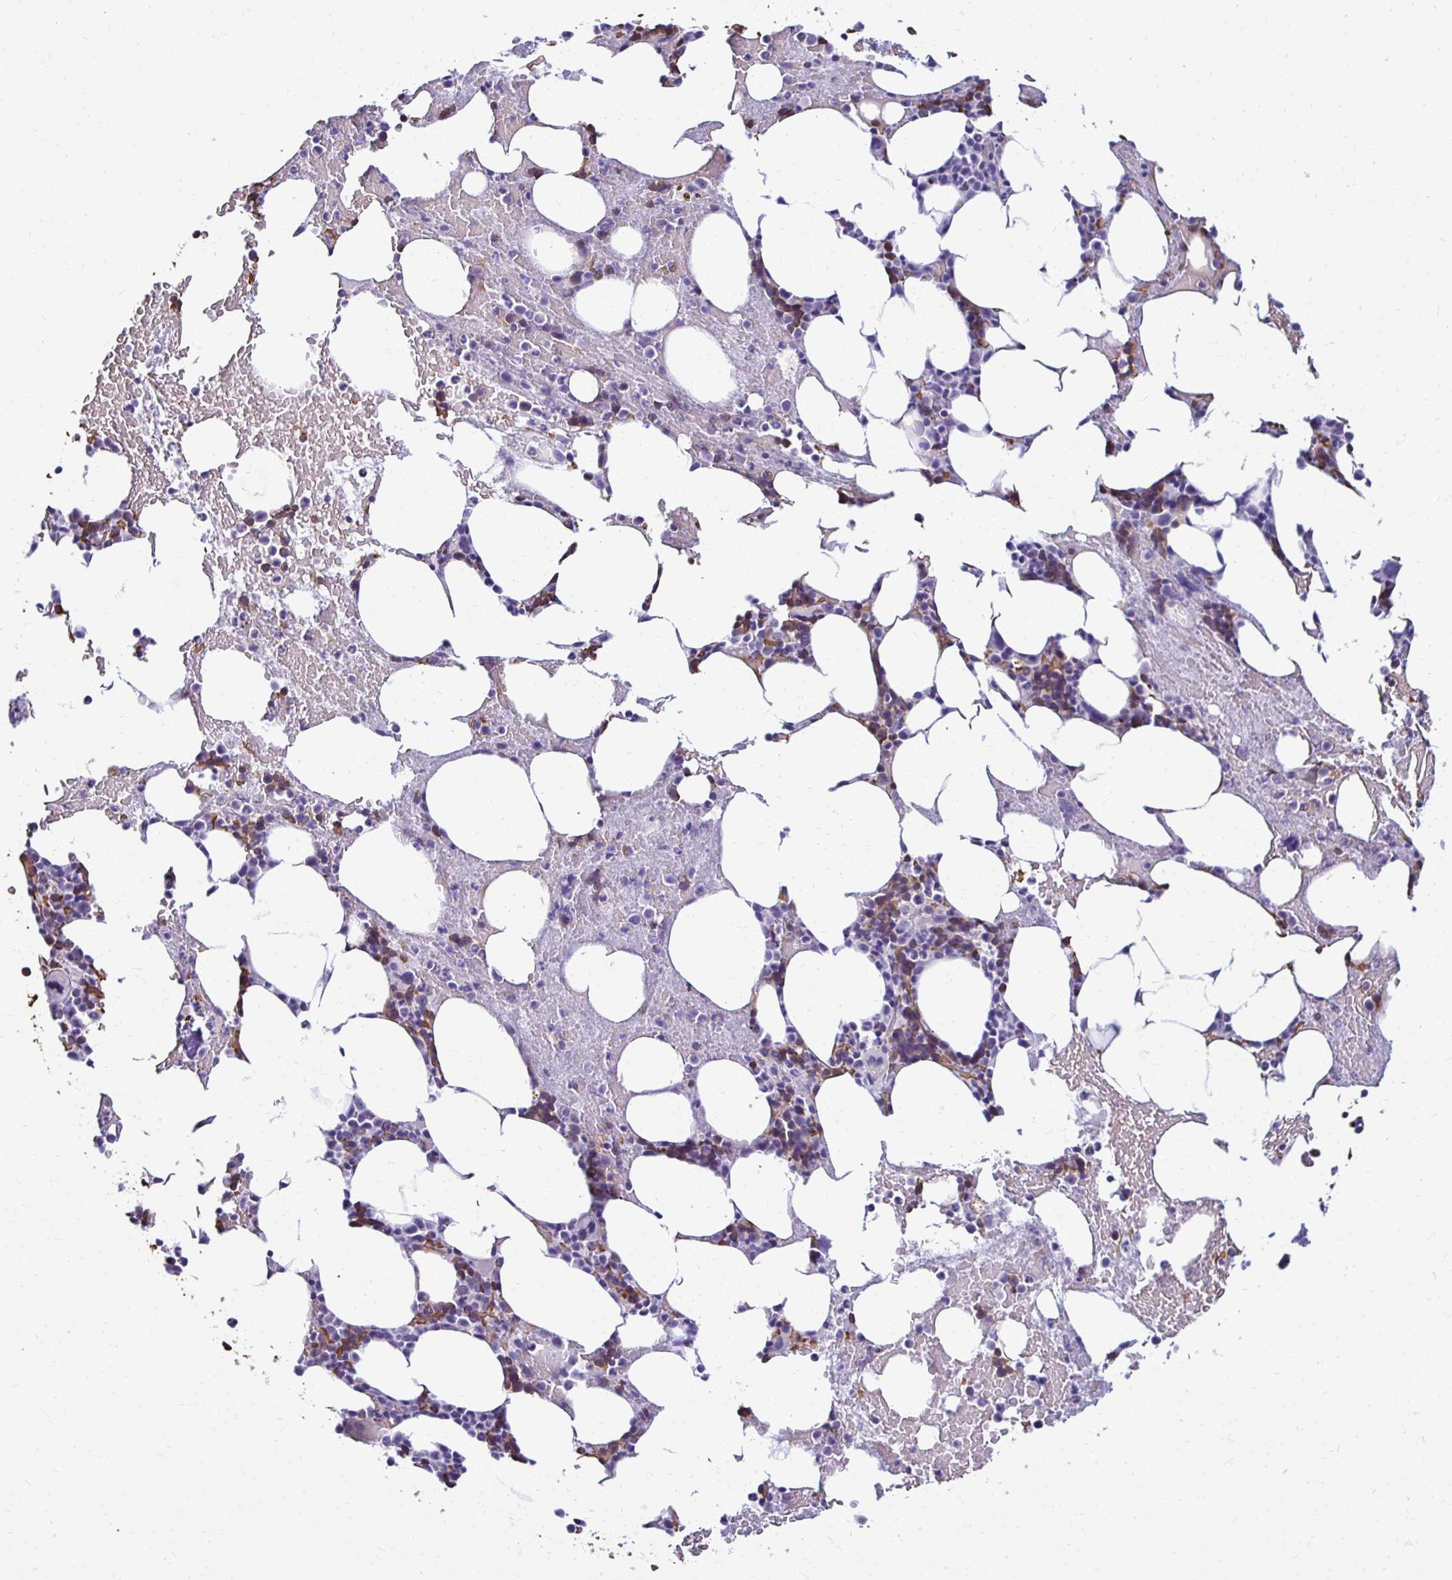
{"staining": {"intensity": "moderate", "quantity": "<25%", "location": "cytoplasmic/membranous"}, "tissue": "bone marrow", "cell_type": "Hematopoietic cells", "image_type": "normal", "snomed": [{"axis": "morphology", "description": "Normal tissue, NOS"}, {"axis": "topography", "description": "Bone marrow"}], "caption": "This is a histology image of immunohistochemistry staining of normal bone marrow, which shows moderate positivity in the cytoplasmic/membranous of hematopoietic cells.", "gene": "RHBDL3", "patient": {"sex": "female", "age": 62}}